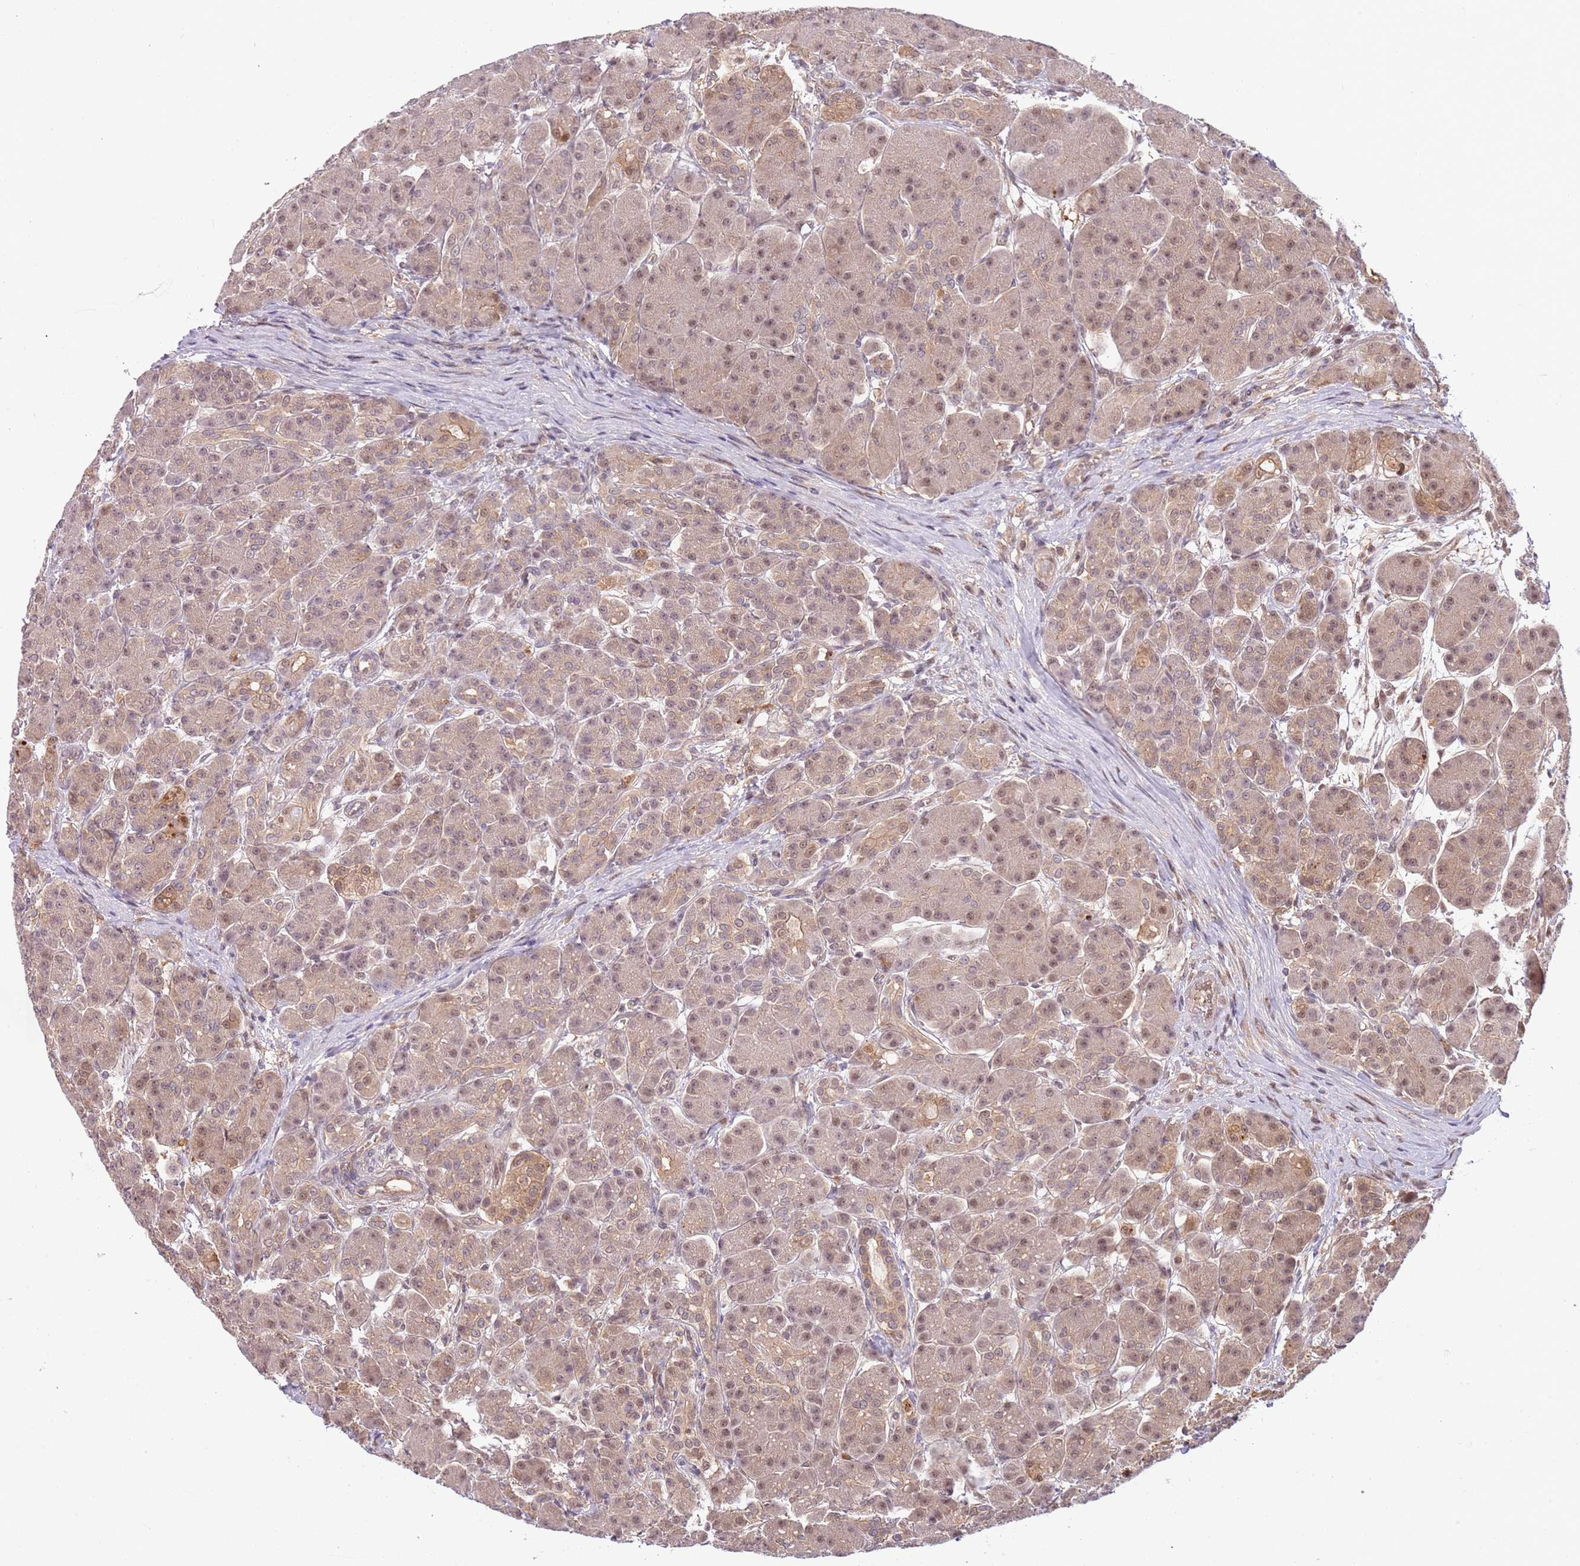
{"staining": {"intensity": "weak", "quantity": ">75%", "location": "cytoplasmic/membranous,nuclear"}, "tissue": "pancreas", "cell_type": "Exocrine glandular cells", "image_type": "normal", "snomed": [{"axis": "morphology", "description": "Normal tissue, NOS"}, {"axis": "topography", "description": "Pancreas"}], "caption": "Immunohistochemistry (DAB (3,3'-diaminobenzidine)) staining of unremarkable human pancreas displays weak cytoplasmic/membranous,nuclear protein staining in approximately >75% of exocrine glandular cells. The protein of interest is stained brown, and the nuclei are stained in blue (DAB IHC with brightfield microscopy, high magnification).", "gene": "PLSCR5", "patient": {"sex": "male", "age": 63}}